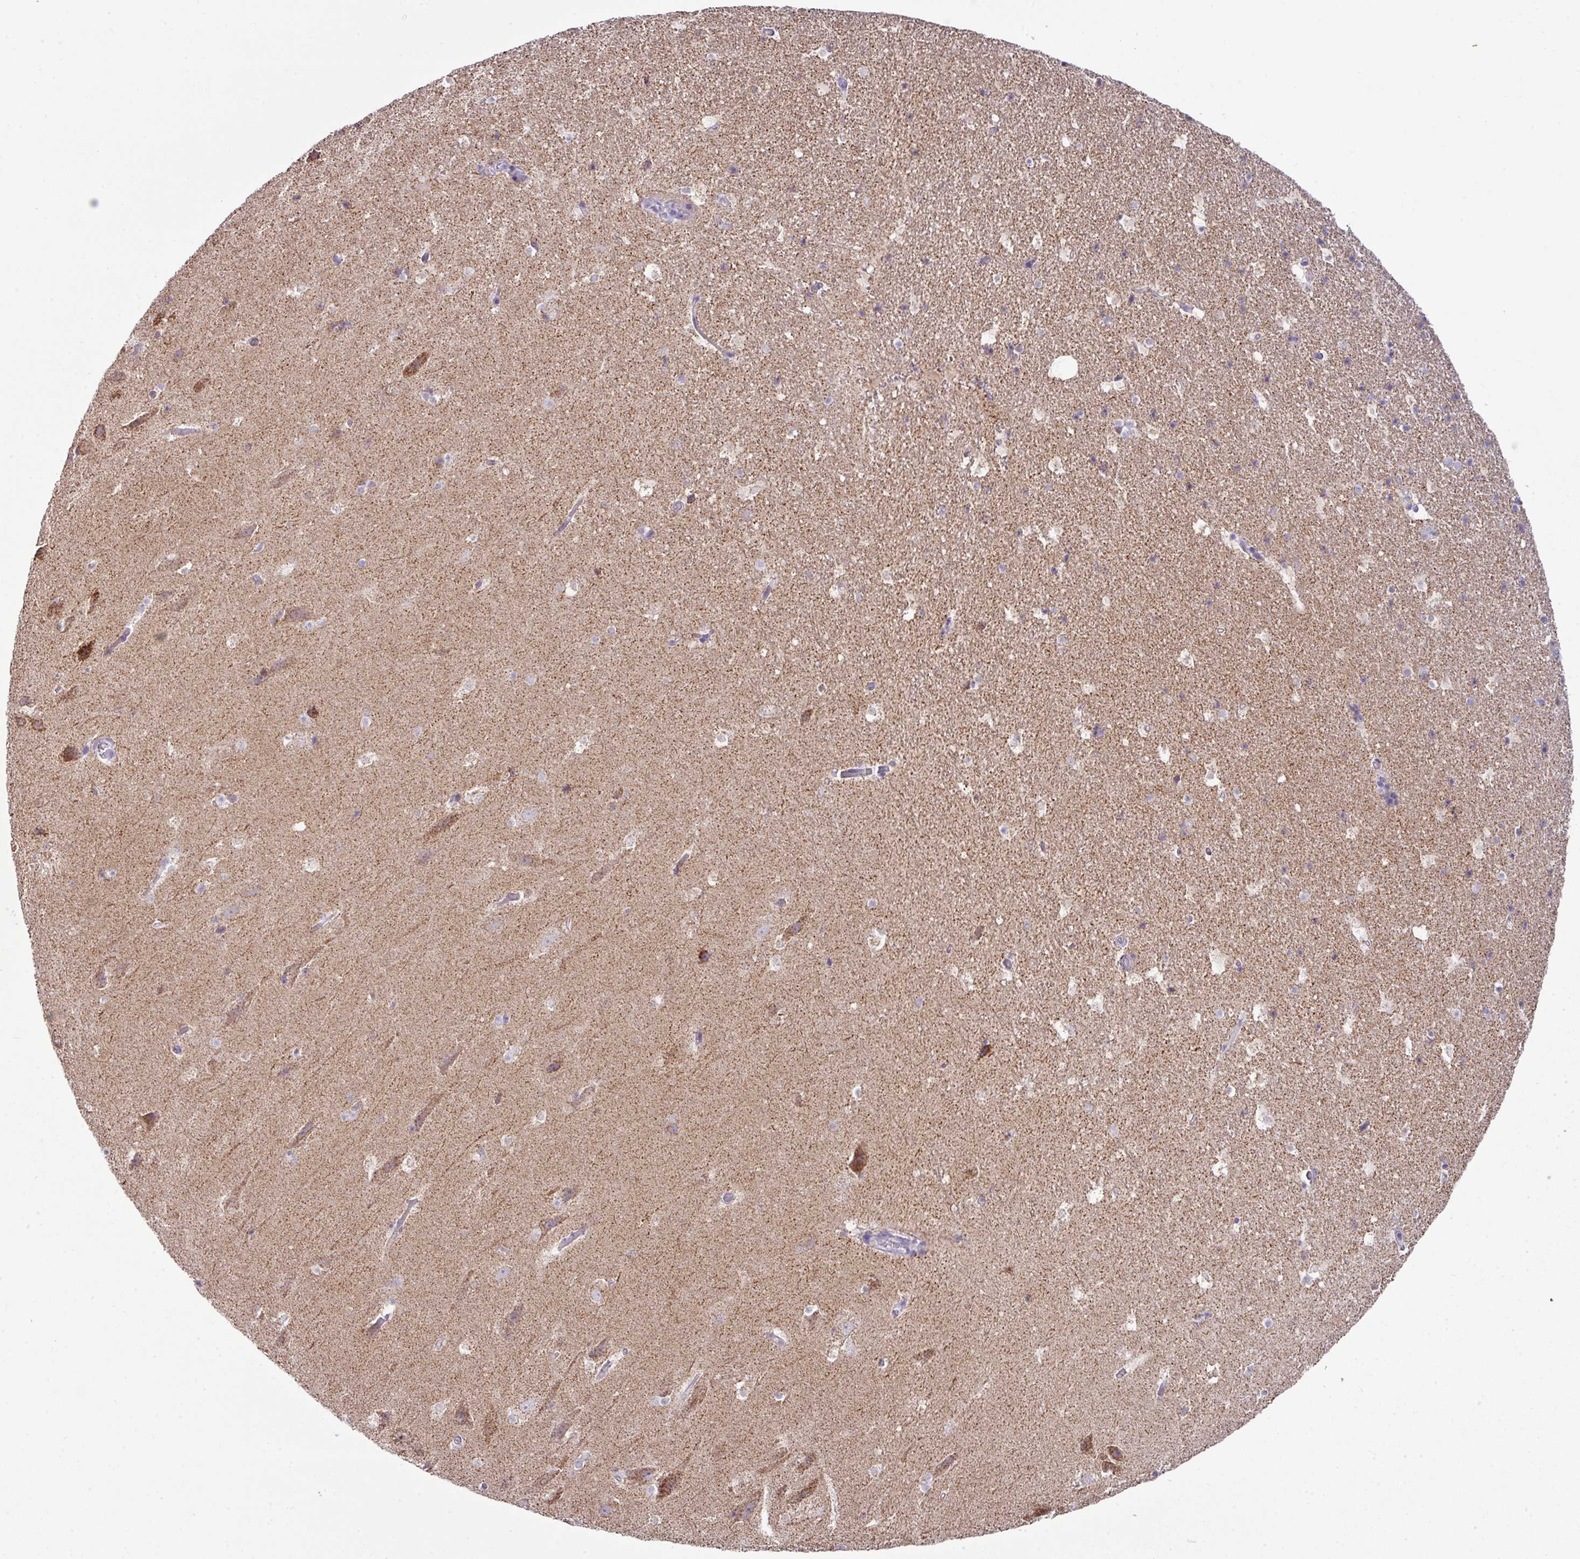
{"staining": {"intensity": "negative", "quantity": "none", "location": "none"}, "tissue": "hippocampus", "cell_type": "Glial cells", "image_type": "normal", "snomed": [{"axis": "morphology", "description": "Normal tissue, NOS"}, {"axis": "topography", "description": "Hippocampus"}], "caption": "Hippocampus stained for a protein using immunohistochemistry (IHC) displays no staining glial cells.", "gene": "TRAPPC1", "patient": {"sex": "male", "age": 37}}